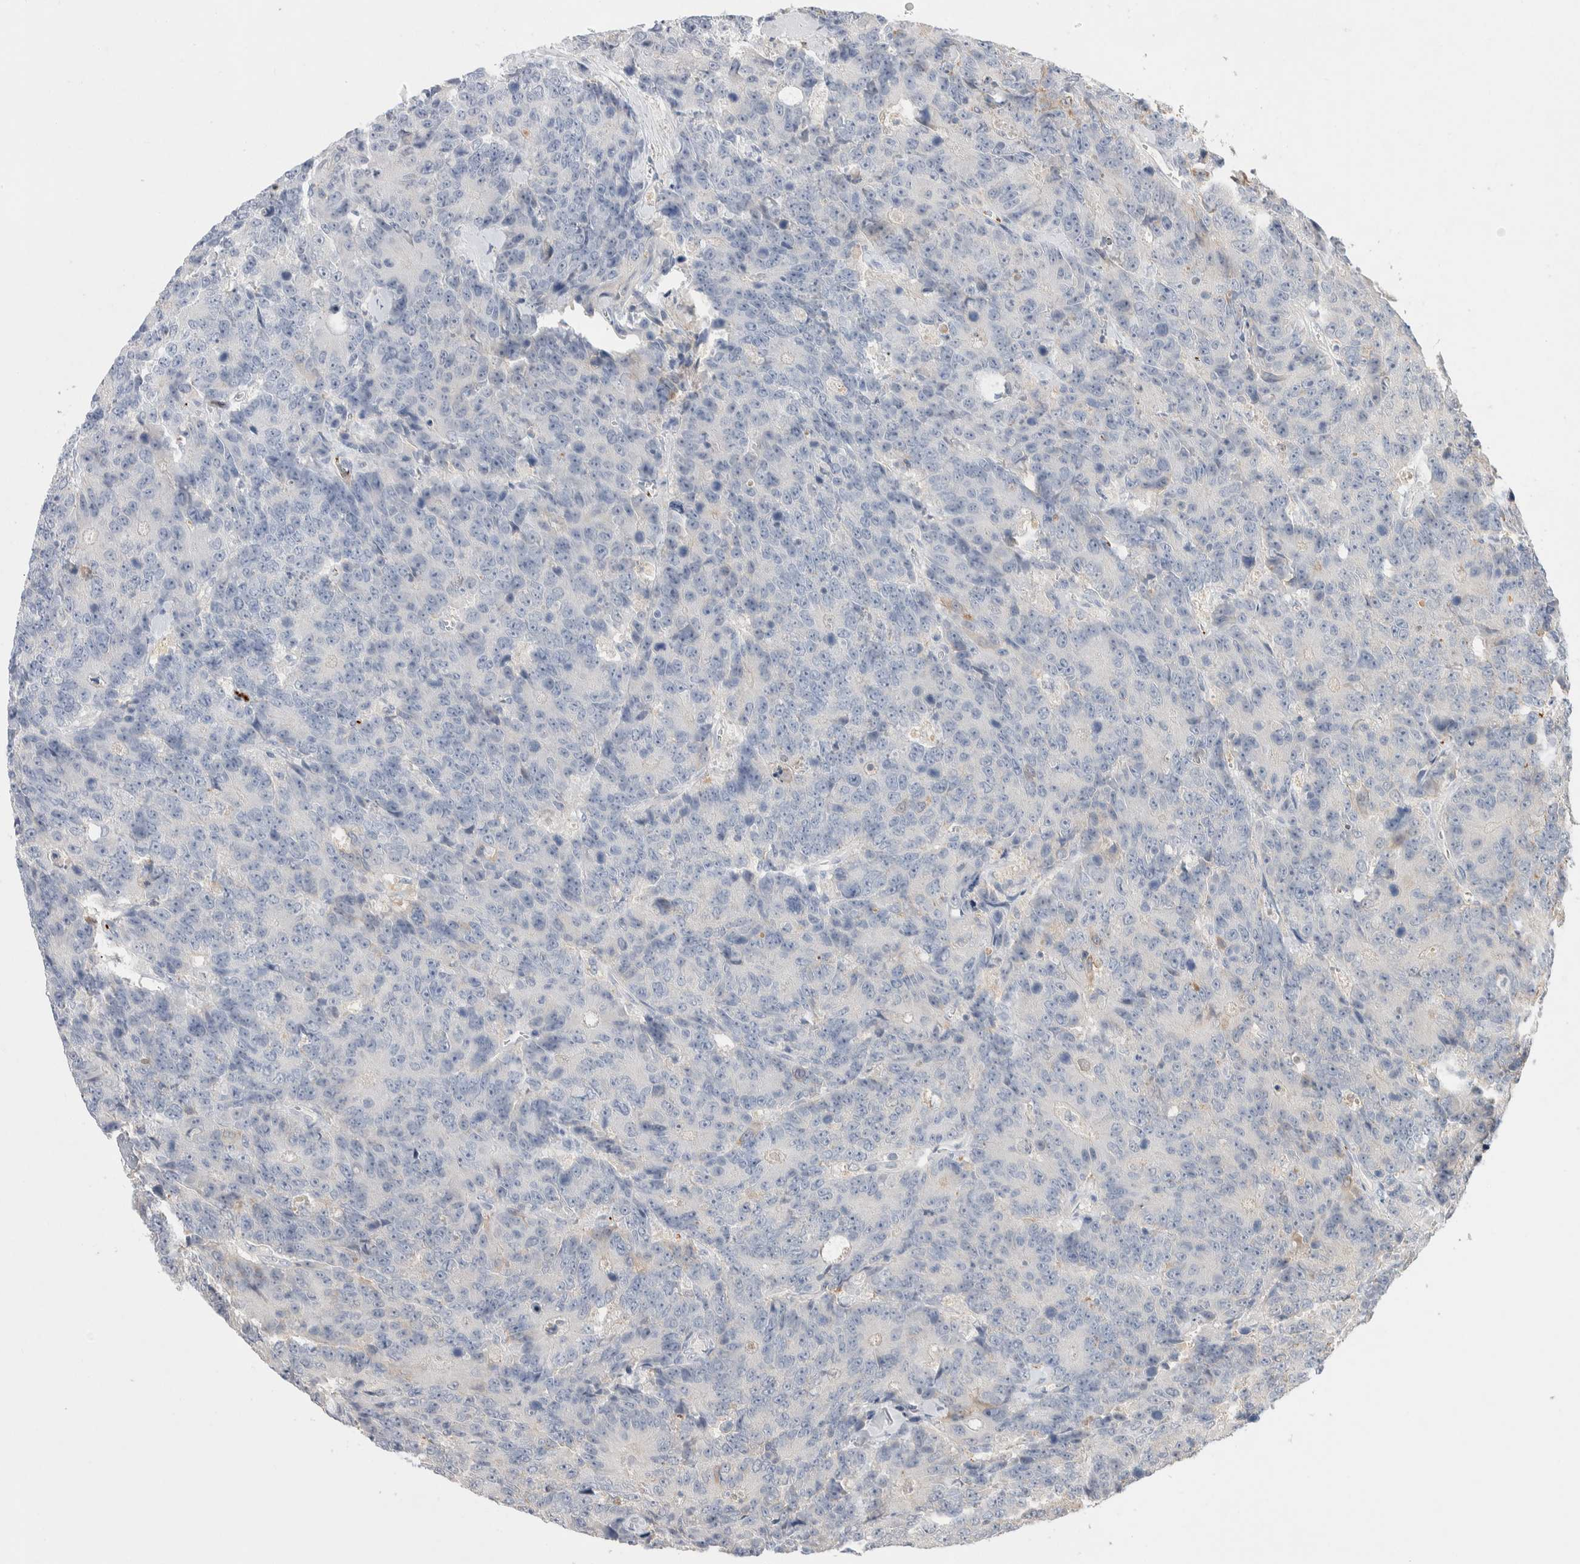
{"staining": {"intensity": "negative", "quantity": "none", "location": "none"}, "tissue": "colorectal cancer", "cell_type": "Tumor cells", "image_type": "cancer", "snomed": [{"axis": "morphology", "description": "Adenocarcinoma, NOS"}, {"axis": "topography", "description": "Colon"}], "caption": "The photomicrograph shows no staining of tumor cells in colorectal adenocarcinoma. (Immunohistochemistry (ihc), brightfield microscopy, high magnification).", "gene": "FFAR2", "patient": {"sex": "female", "age": 86}}